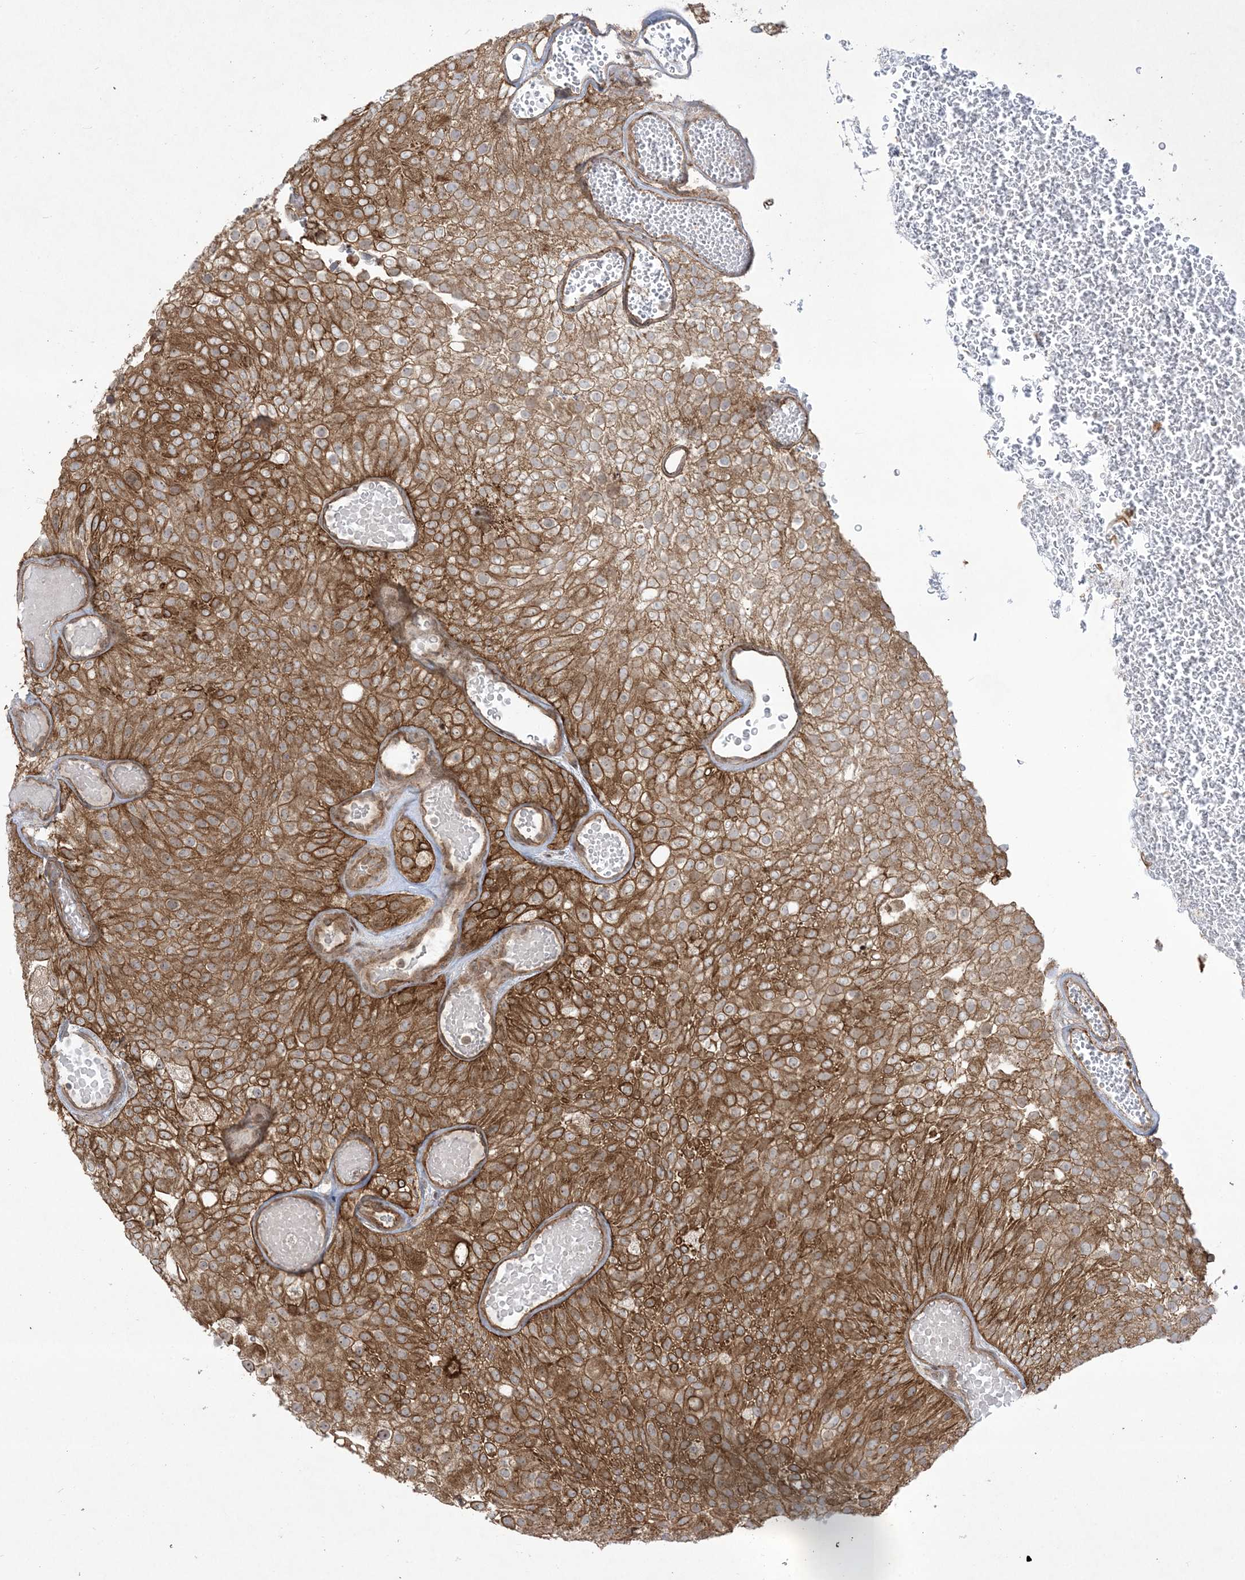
{"staining": {"intensity": "moderate", "quantity": ">75%", "location": "cytoplasmic/membranous"}, "tissue": "urothelial cancer", "cell_type": "Tumor cells", "image_type": "cancer", "snomed": [{"axis": "morphology", "description": "Urothelial carcinoma, Low grade"}, {"axis": "topography", "description": "Urinary bladder"}], "caption": "Immunohistochemical staining of human urothelial cancer demonstrates medium levels of moderate cytoplasmic/membranous staining in about >75% of tumor cells. (Stains: DAB (3,3'-diaminobenzidine) in brown, nuclei in blue, Microscopy: brightfield microscopy at high magnification).", "gene": "SOGA3", "patient": {"sex": "male", "age": 78}}